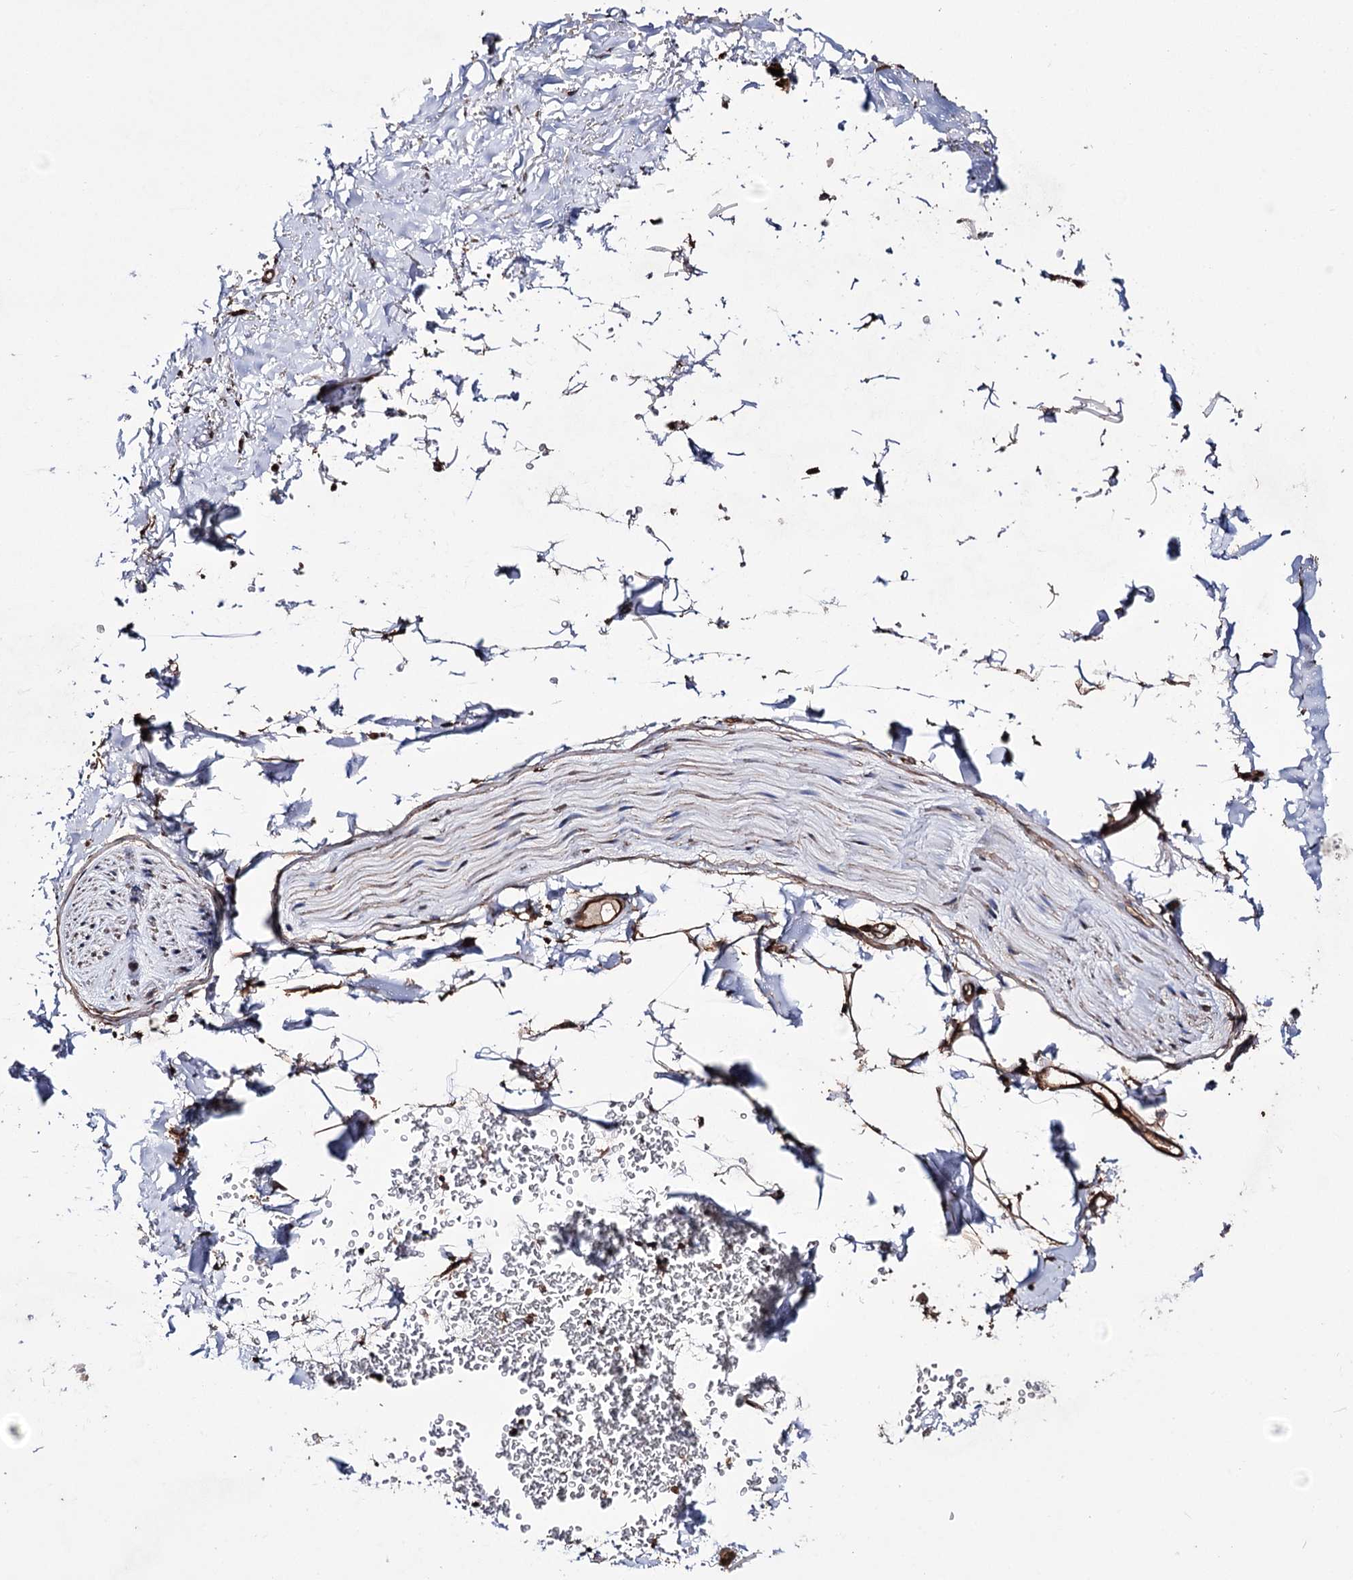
{"staining": {"intensity": "moderate", "quantity": ">75%", "location": "cytoplasmic/membranous"}, "tissue": "adipose tissue", "cell_type": "Adipocytes", "image_type": "normal", "snomed": [{"axis": "morphology", "description": "Normal tissue, NOS"}, {"axis": "topography", "description": "Cartilage tissue"}, {"axis": "topography", "description": "Bronchus"}], "caption": "Human adipose tissue stained for a protein (brown) exhibits moderate cytoplasmic/membranous positive positivity in approximately >75% of adipocytes.", "gene": "ZNF662", "patient": {"sex": "female", "age": 73}}